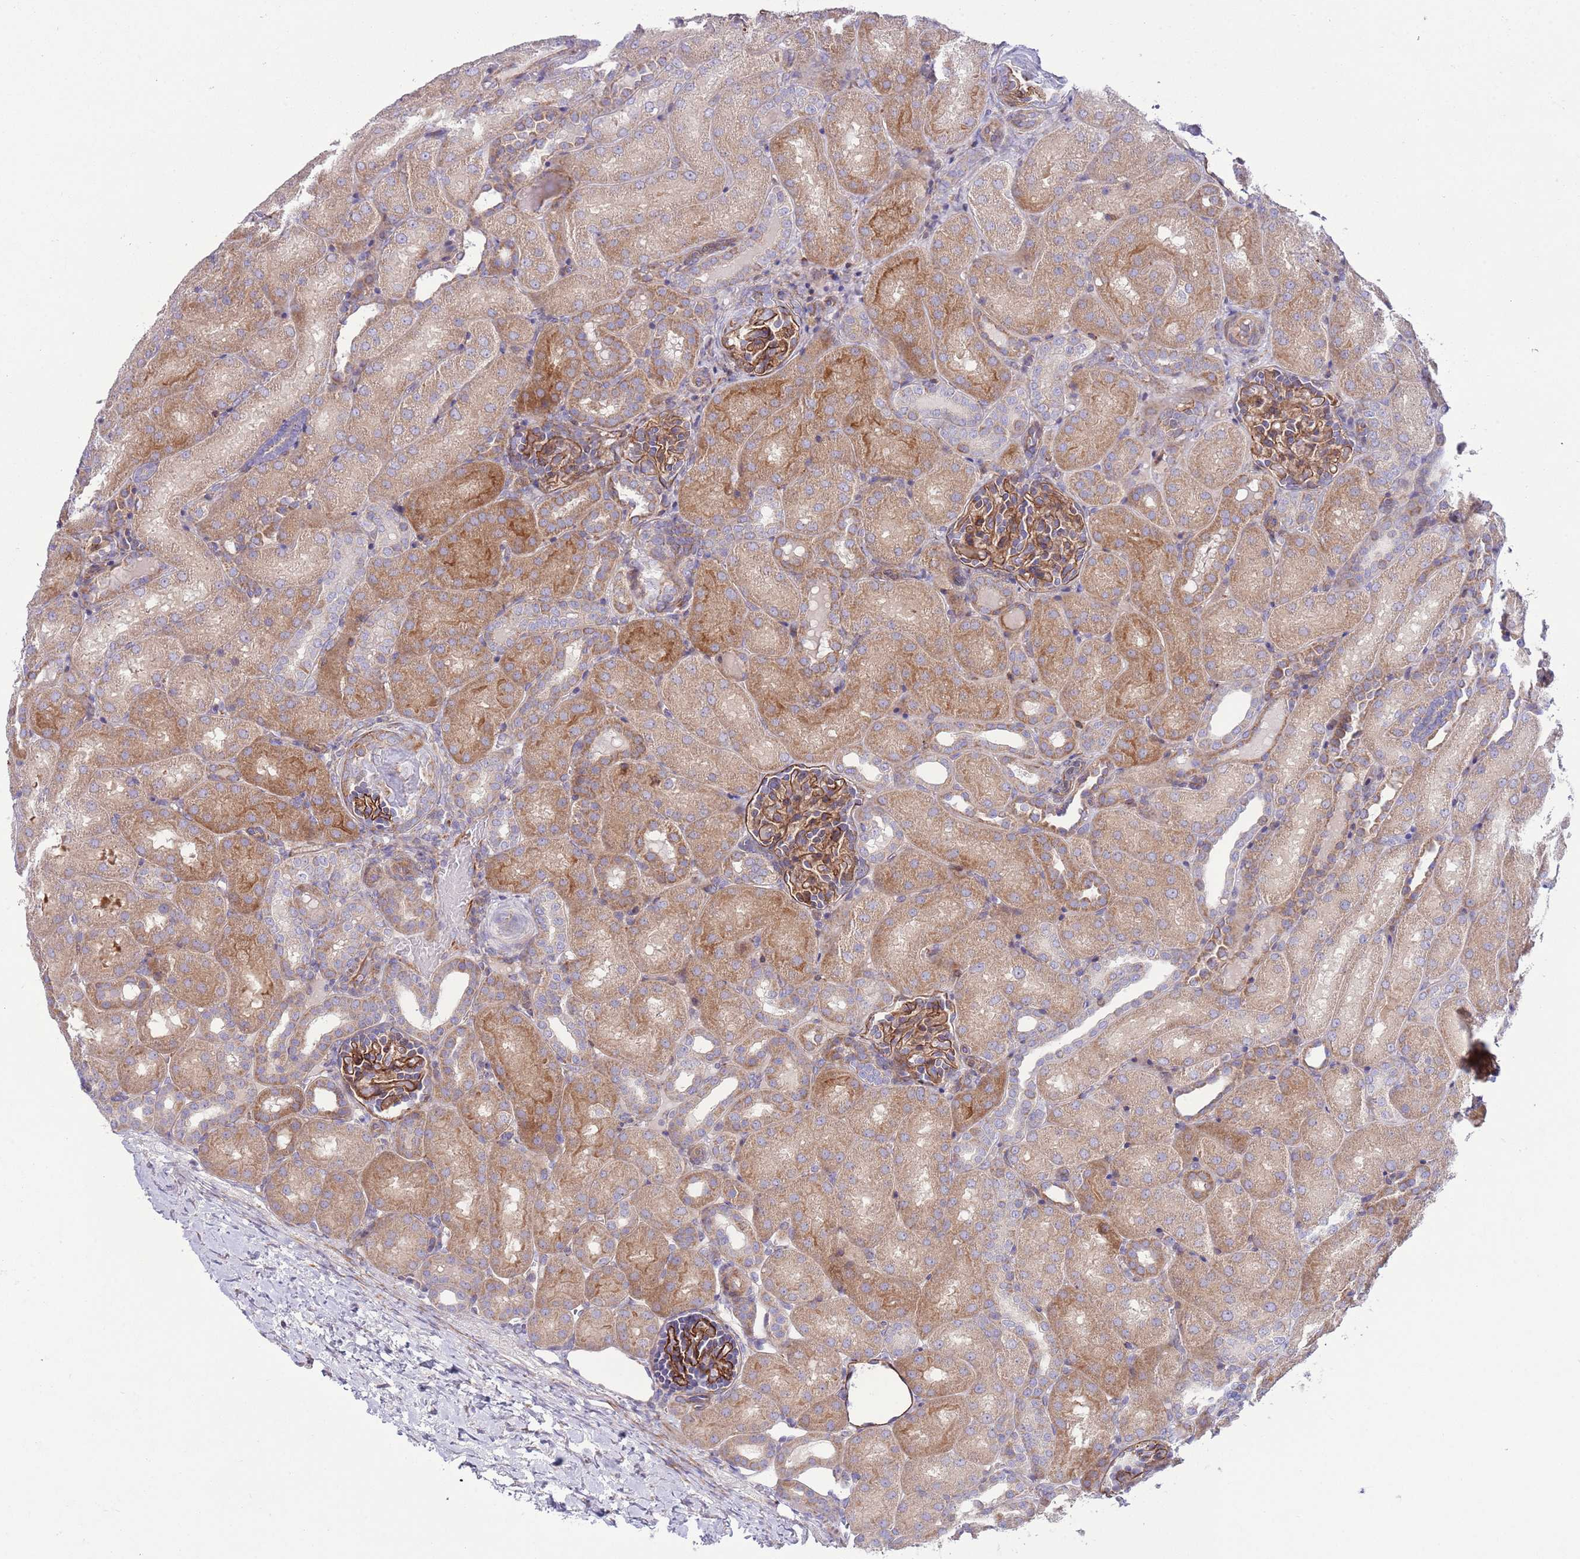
{"staining": {"intensity": "strong", "quantity": ">75%", "location": "cytoplasmic/membranous"}, "tissue": "kidney", "cell_type": "Cells in glomeruli", "image_type": "normal", "snomed": [{"axis": "morphology", "description": "Normal tissue, NOS"}, {"axis": "topography", "description": "Kidney"}], "caption": "Human kidney stained for a protein (brown) exhibits strong cytoplasmic/membranous positive staining in approximately >75% of cells in glomeruli.", "gene": "TOMM5", "patient": {"sex": "male", "age": 1}}